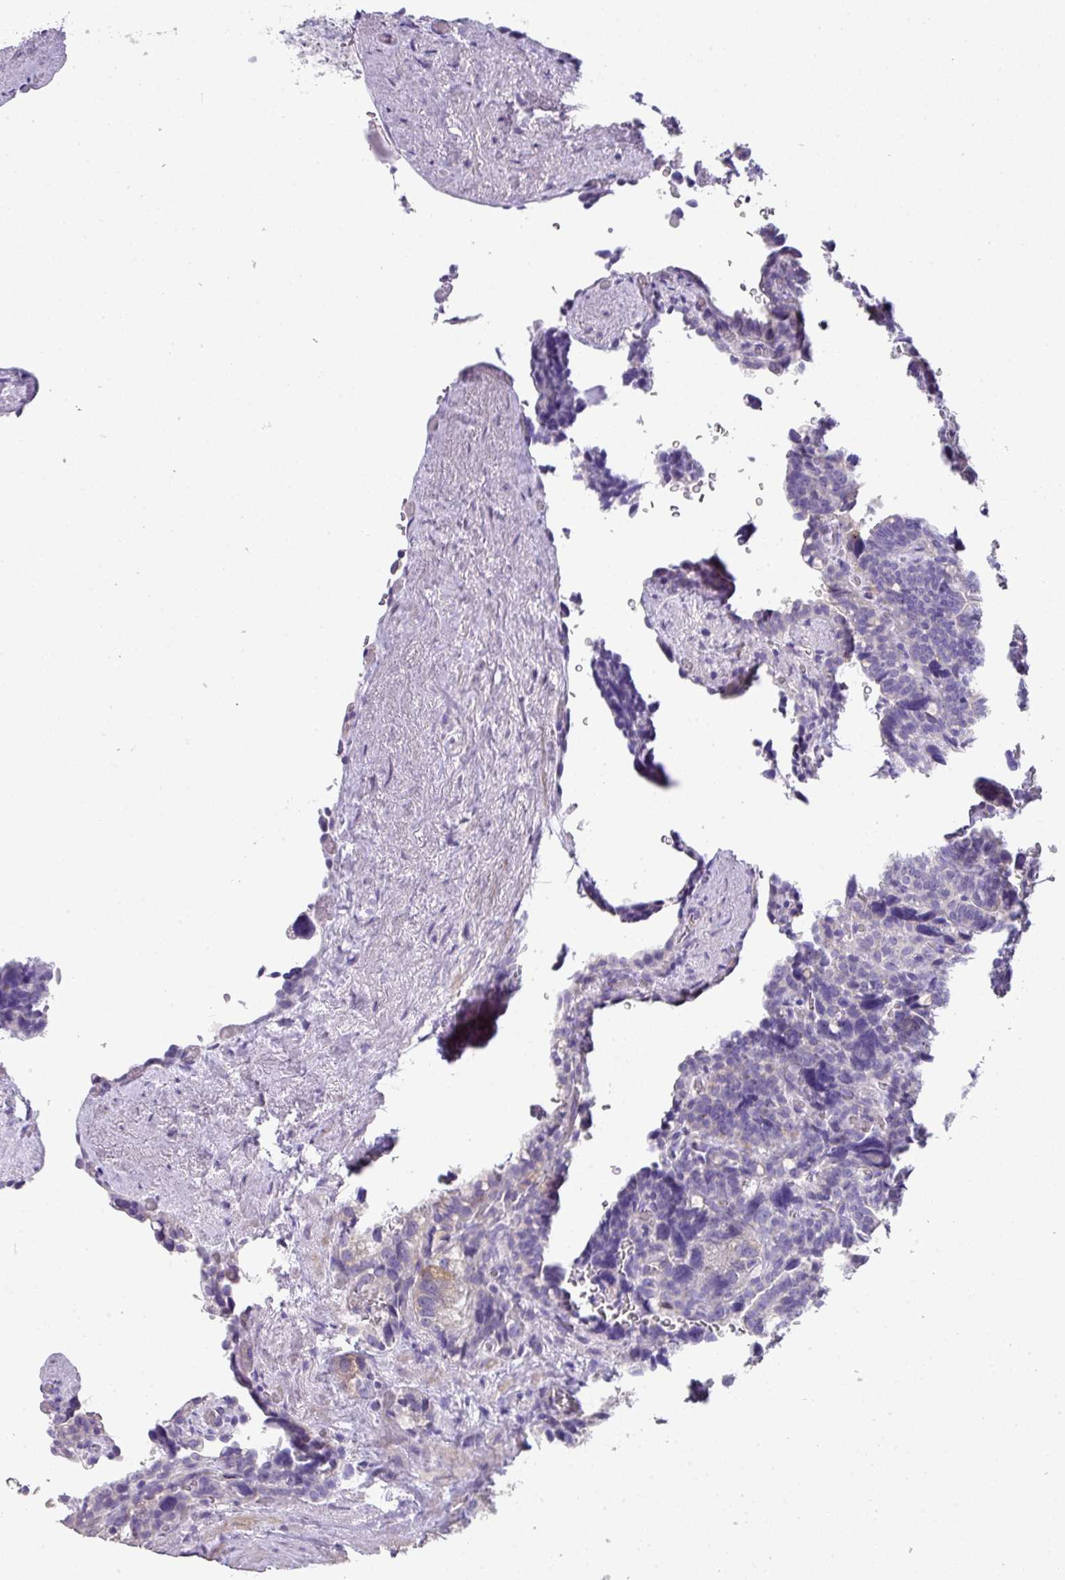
{"staining": {"intensity": "weak", "quantity": "<25%", "location": "cytoplasmic/membranous"}, "tissue": "seminal vesicle", "cell_type": "Glandular cells", "image_type": "normal", "snomed": [{"axis": "morphology", "description": "Normal tissue, NOS"}, {"axis": "topography", "description": "Seminal veicle"}], "caption": "Image shows no significant protein expression in glandular cells of normal seminal vesicle. The staining was performed using DAB to visualize the protein expression in brown, while the nuclei were stained in blue with hematoxylin (Magnification: 20x).", "gene": "GLI4", "patient": {"sex": "male", "age": 68}}